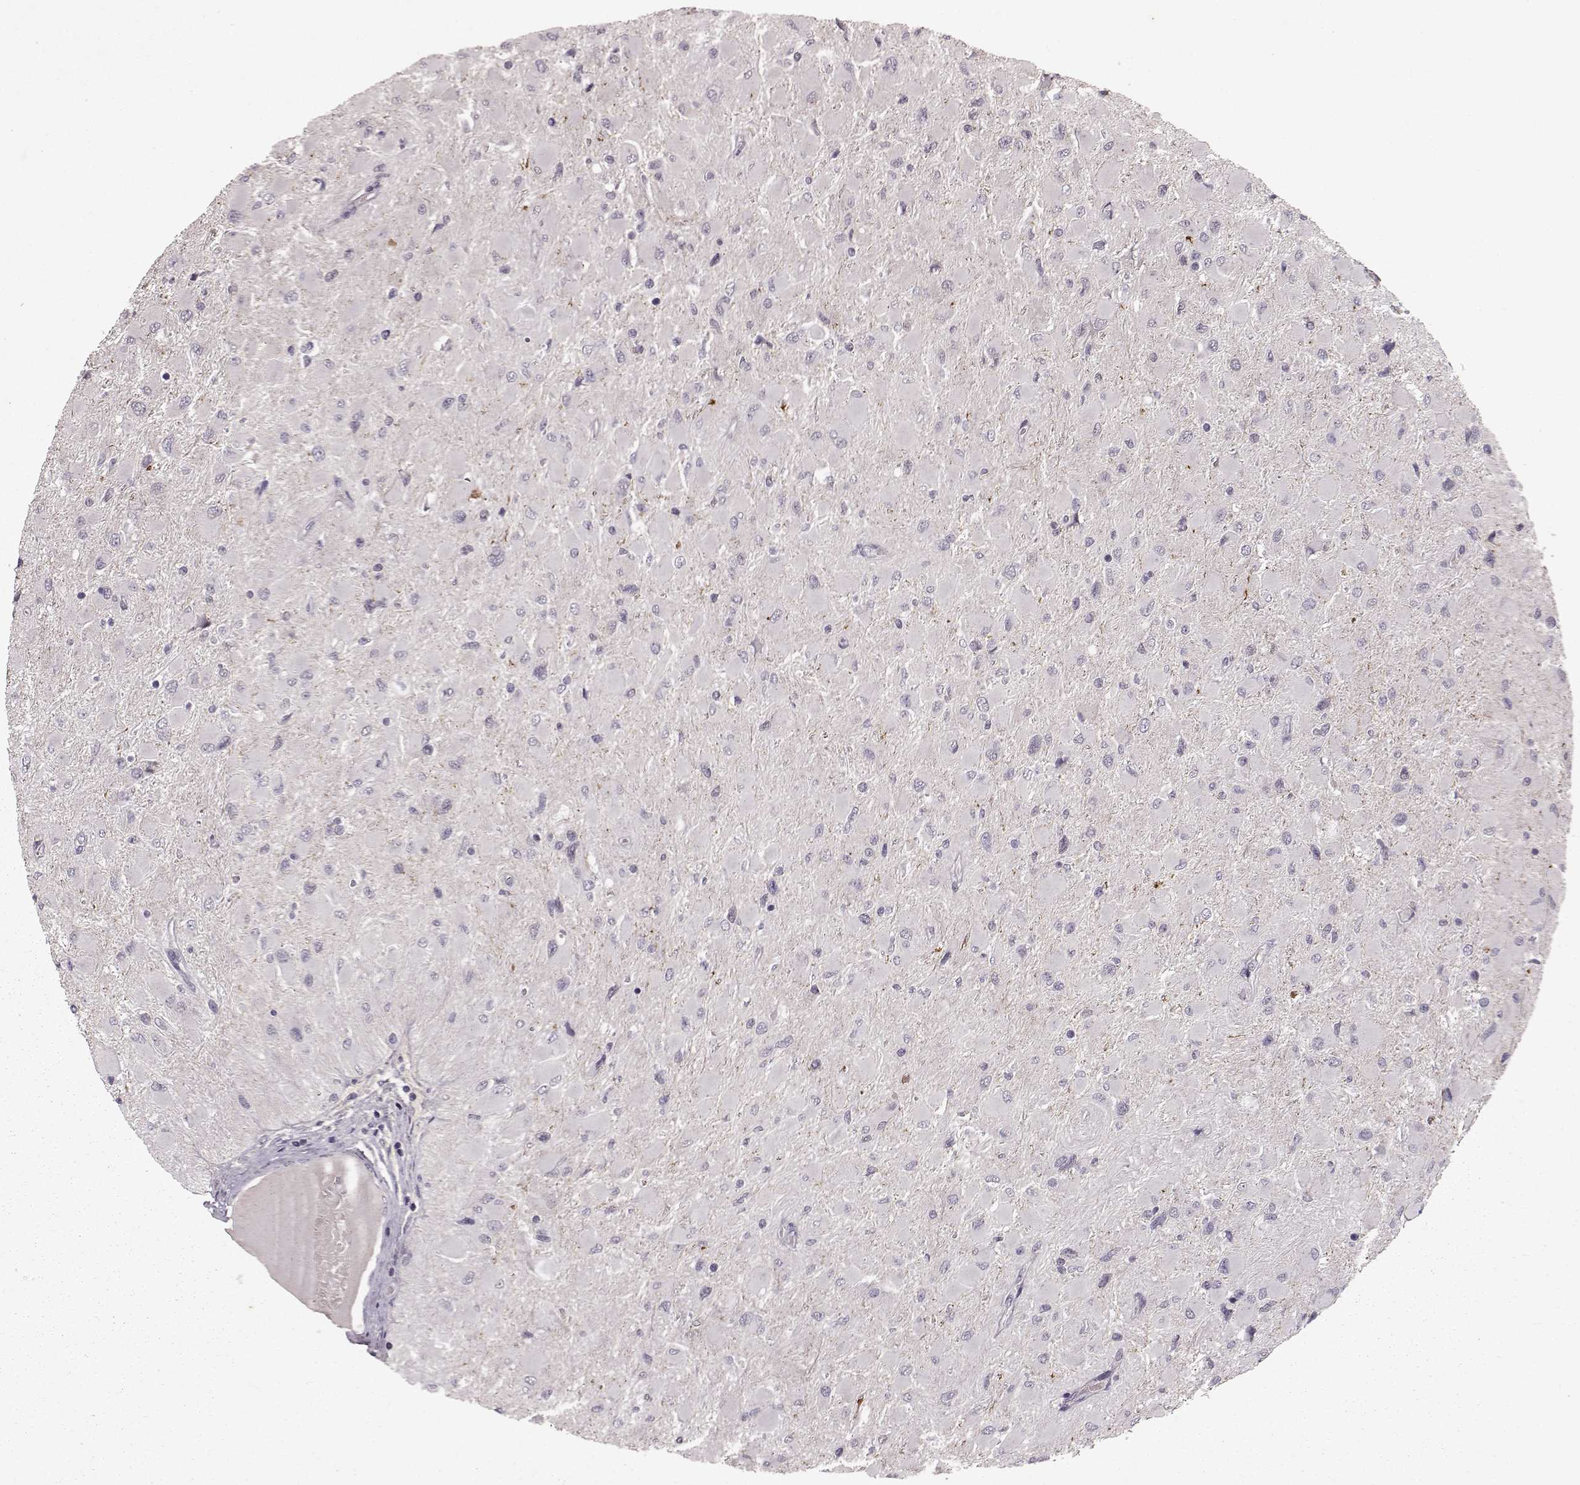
{"staining": {"intensity": "negative", "quantity": "none", "location": "none"}, "tissue": "glioma", "cell_type": "Tumor cells", "image_type": "cancer", "snomed": [{"axis": "morphology", "description": "Glioma, malignant, High grade"}, {"axis": "topography", "description": "Cerebral cortex"}], "caption": "Histopathology image shows no significant protein staining in tumor cells of malignant high-grade glioma.", "gene": "FRRS1L", "patient": {"sex": "female", "age": 36}}